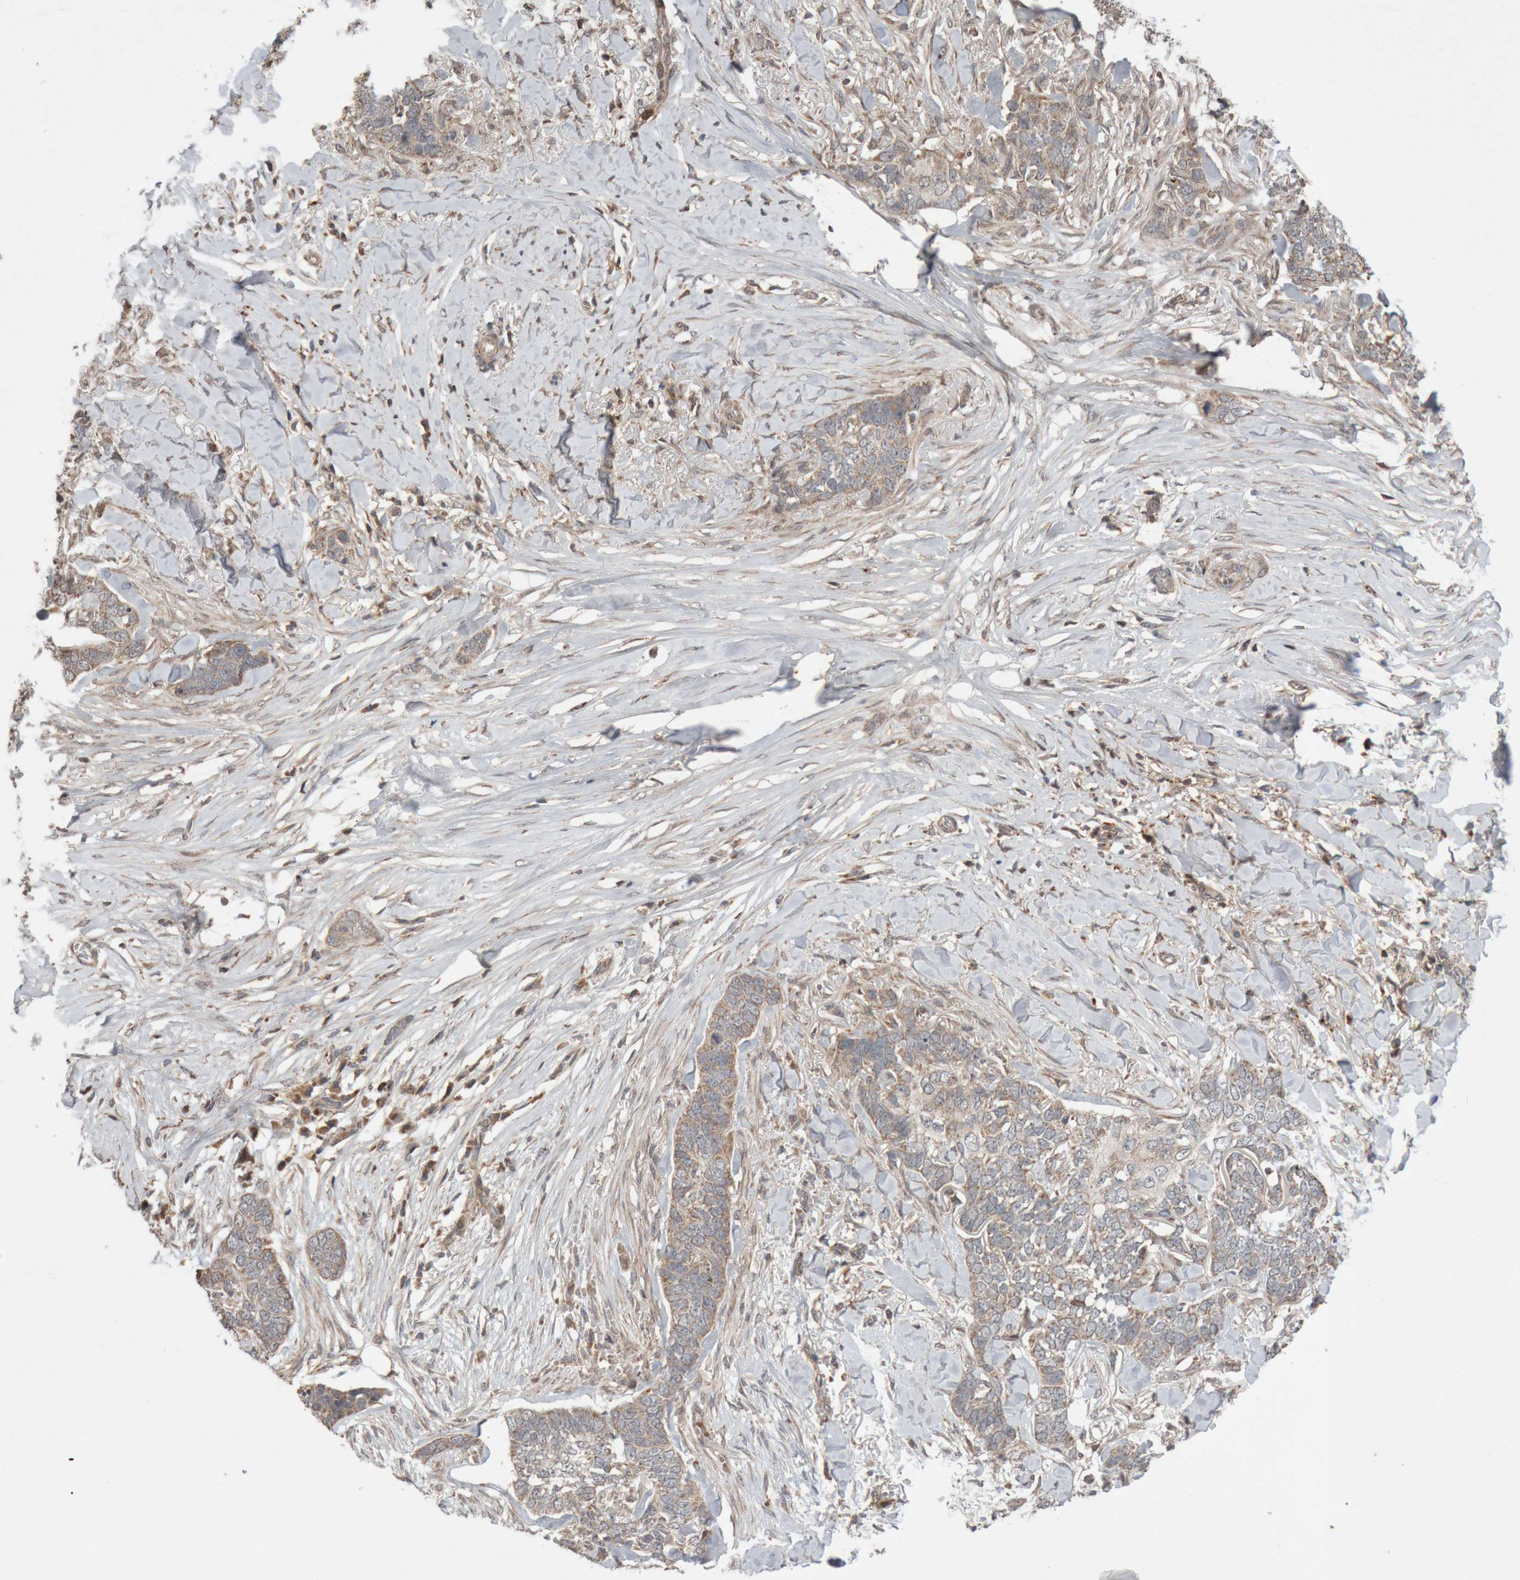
{"staining": {"intensity": "weak", "quantity": ">75%", "location": "cytoplasmic/membranous"}, "tissue": "skin cancer", "cell_type": "Tumor cells", "image_type": "cancer", "snomed": [{"axis": "morphology", "description": "Normal tissue, NOS"}, {"axis": "morphology", "description": "Basal cell carcinoma"}, {"axis": "topography", "description": "Skin"}], "caption": "DAB (3,3'-diaminobenzidine) immunohistochemical staining of human basal cell carcinoma (skin) shows weak cytoplasmic/membranous protein expression in approximately >75% of tumor cells.", "gene": "KIF21B", "patient": {"sex": "male", "age": 77}}